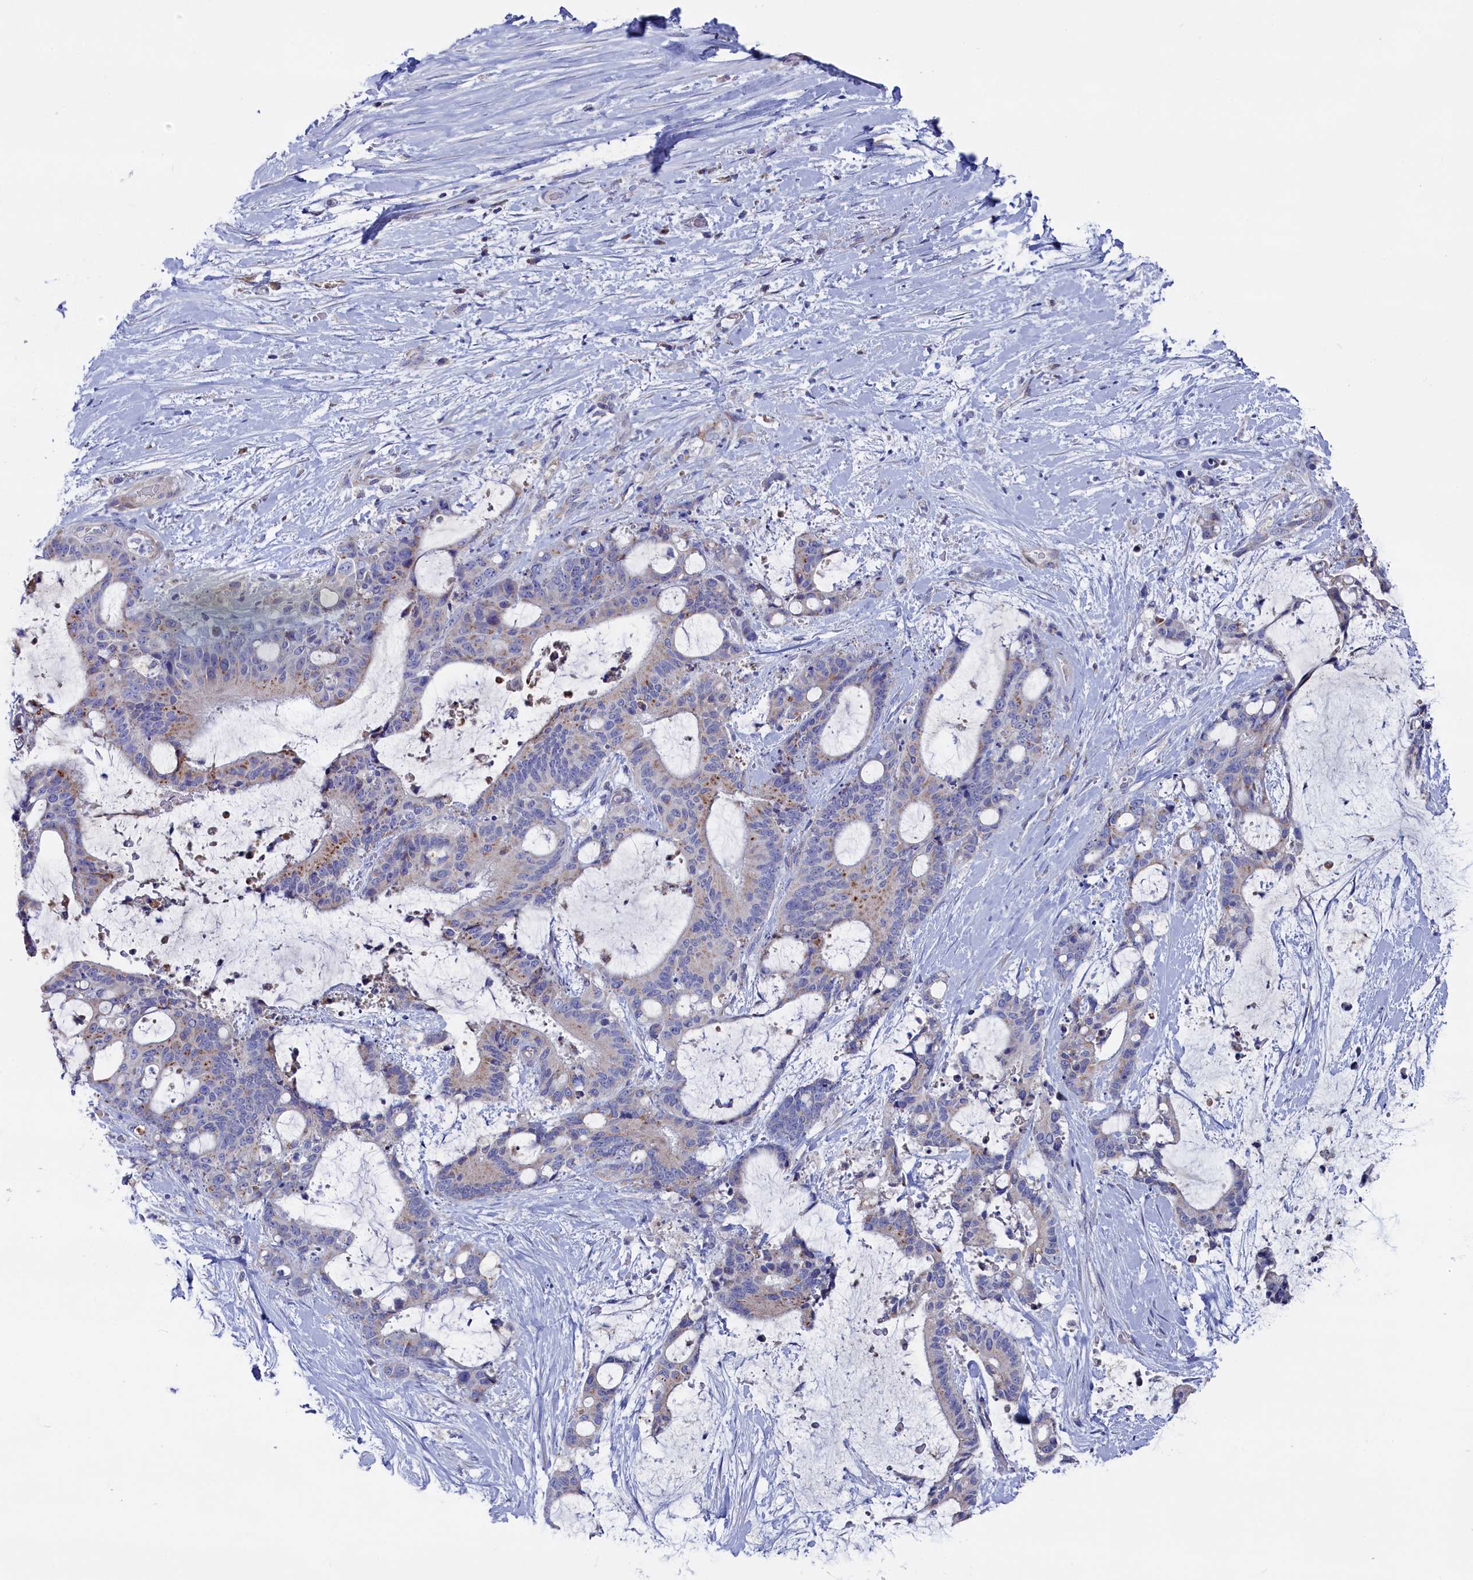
{"staining": {"intensity": "weak", "quantity": "<25%", "location": "cytoplasmic/membranous"}, "tissue": "liver cancer", "cell_type": "Tumor cells", "image_type": "cancer", "snomed": [{"axis": "morphology", "description": "Normal tissue, NOS"}, {"axis": "morphology", "description": "Cholangiocarcinoma"}, {"axis": "topography", "description": "Liver"}, {"axis": "topography", "description": "Peripheral nerve tissue"}], "caption": "A histopathology image of liver cancer (cholangiocarcinoma) stained for a protein displays no brown staining in tumor cells.", "gene": "GPR108", "patient": {"sex": "female", "age": 73}}